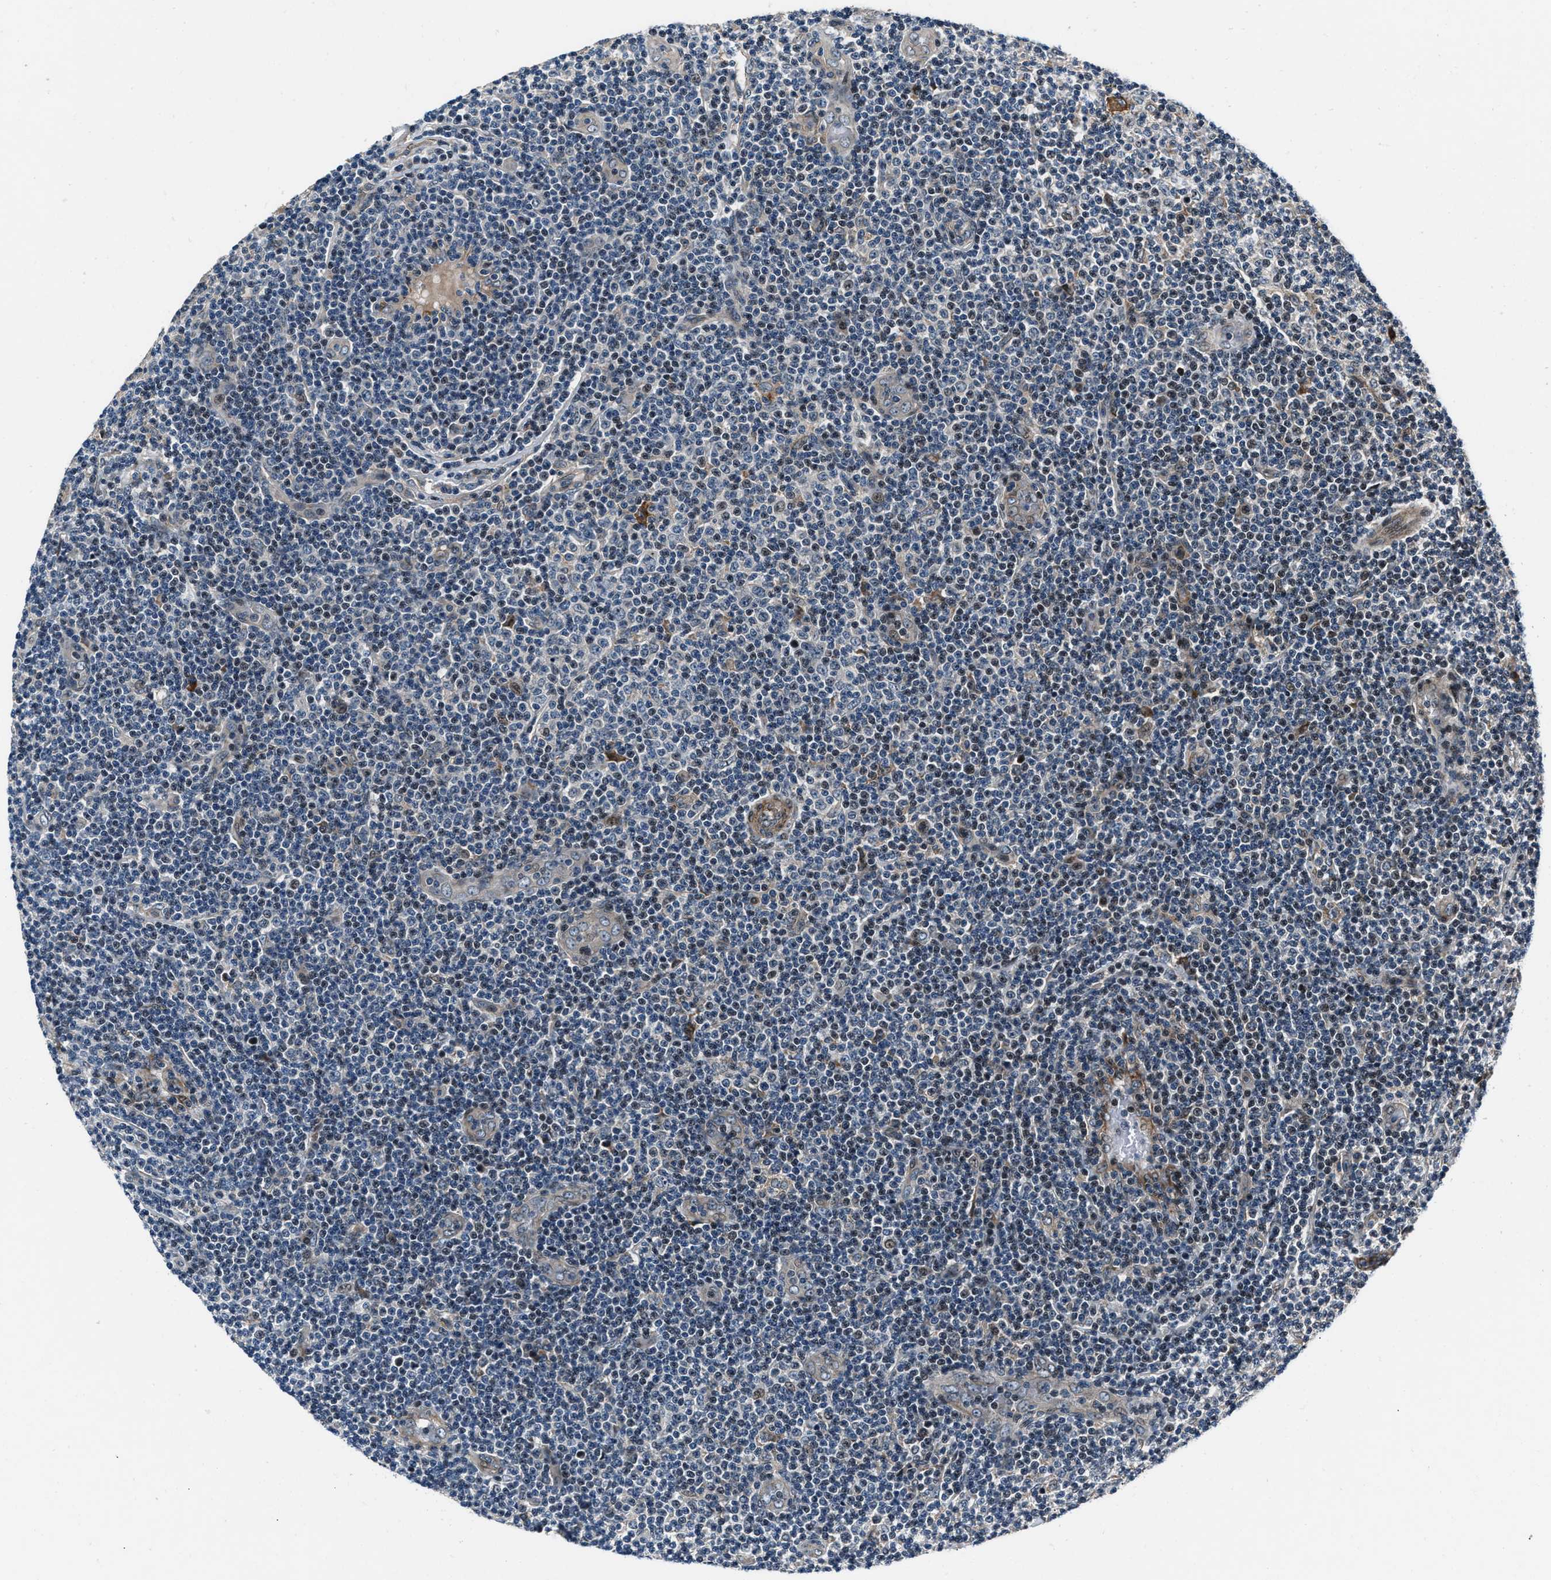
{"staining": {"intensity": "negative", "quantity": "none", "location": "none"}, "tissue": "lymphoma", "cell_type": "Tumor cells", "image_type": "cancer", "snomed": [{"axis": "morphology", "description": "Malignant lymphoma, non-Hodgkin's type, Low grade"}, {"axis": "topography", "description": "Lymph node"}], "caption": "Tumor cells show no significant protein staining in malignant lymphoma, non-Hodgkin's type (low-grade).", "gene": "DYNC2I1", "patient": {"sex": "male", "age": 83}}